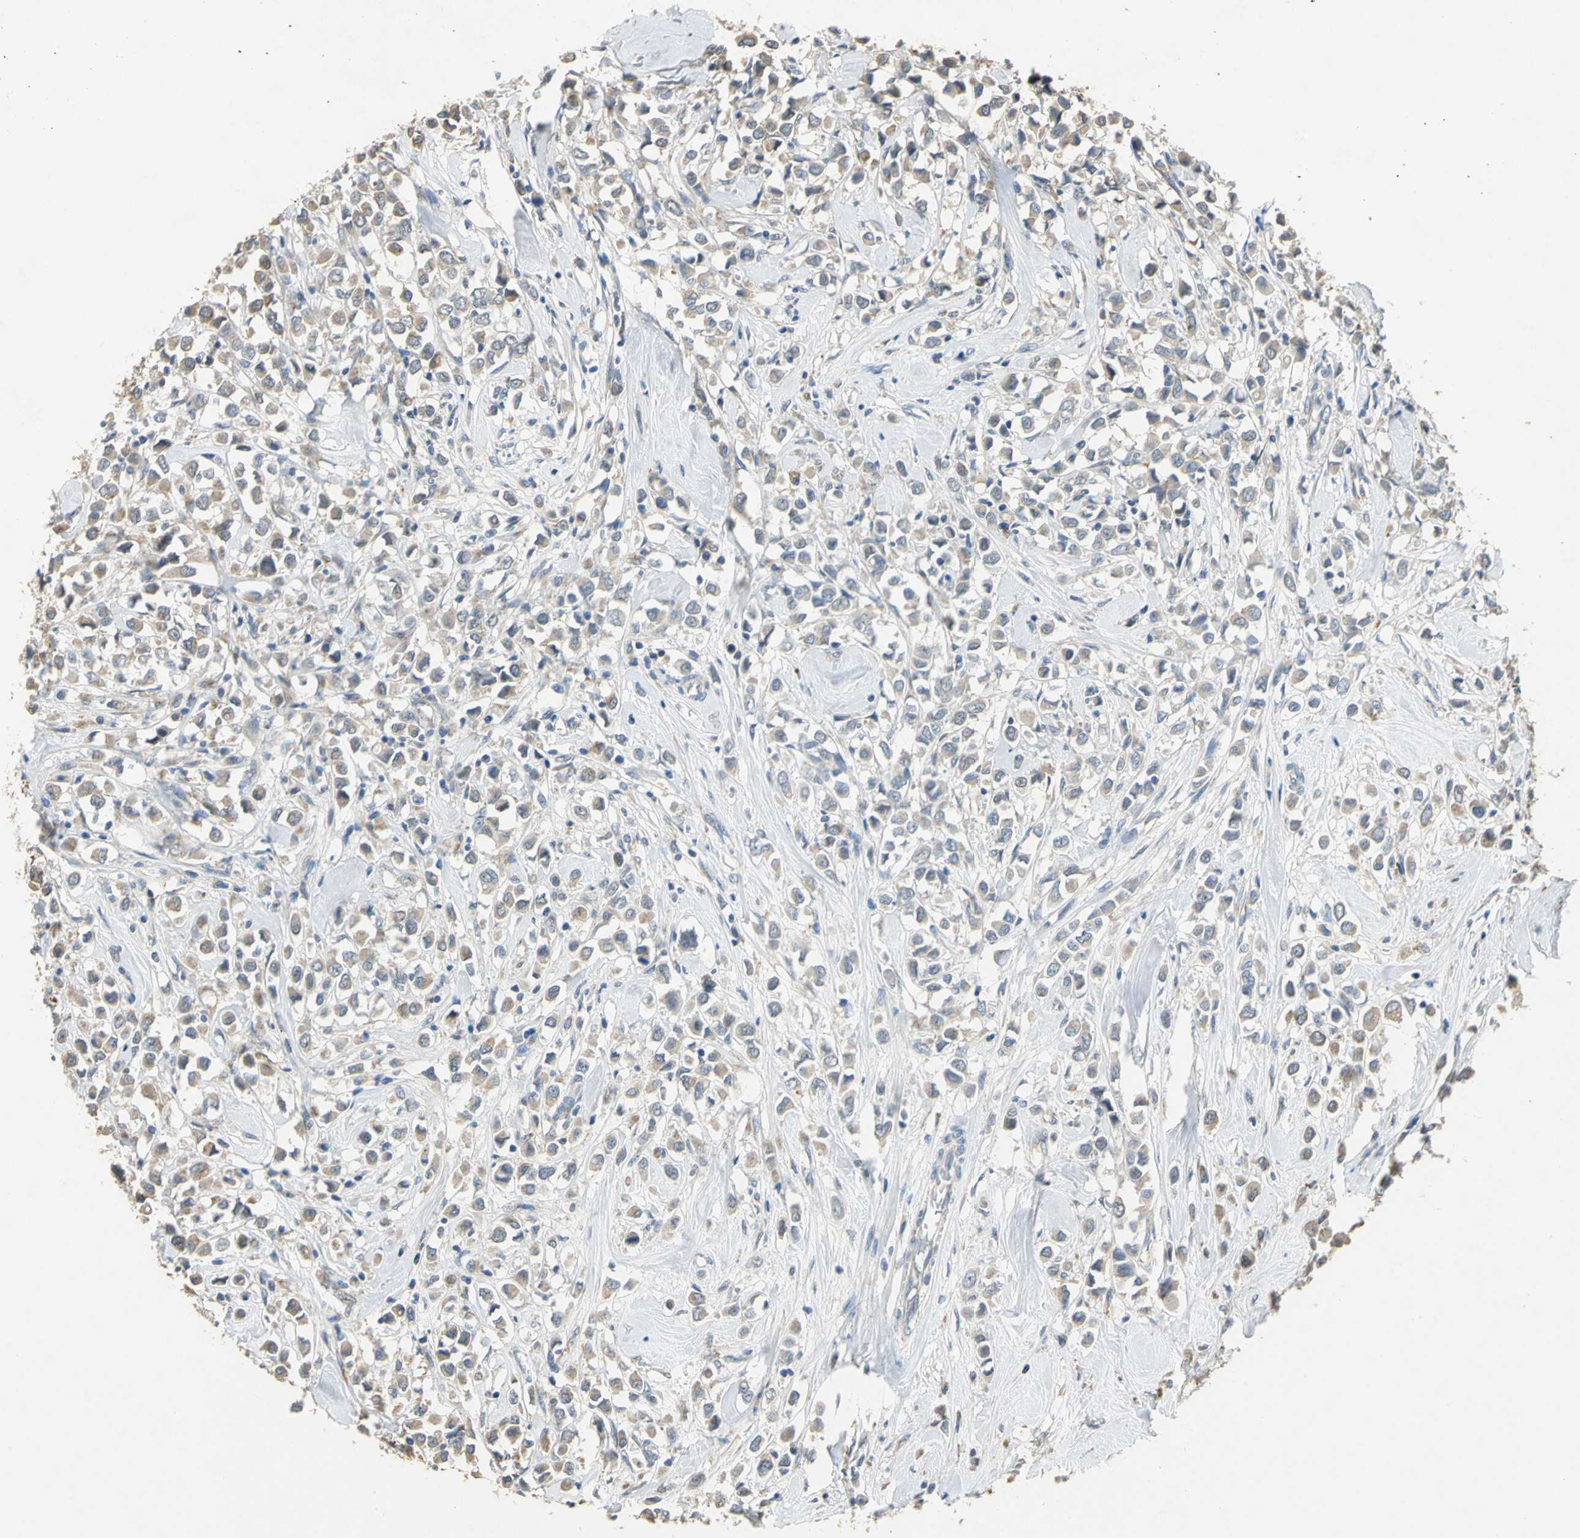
{"staining": {"intensity": "weak", "quantity": "<25%", "location": "cytoplasmic/membranous"}, "tissue": "breast cancer", "cell_type": "Tumor cells", "image_type": "cancer", "snomed": [{"axis": "morphology", "description": "Duct carcinoma"}, {"axis": "topography", "description": "Breast"}], "caption": "Immunohistochemical staining of human infiltrating ductal carcinoma (breast) shows no significant expression in tumor cells. (DAB (3,3'-diaminobenzidine) immunohistochemistry (IHC) visualized using brightfield microscopy, high magnification).", "gene": "IL17RB", "patient": {"sex": "female", "age": 61}}